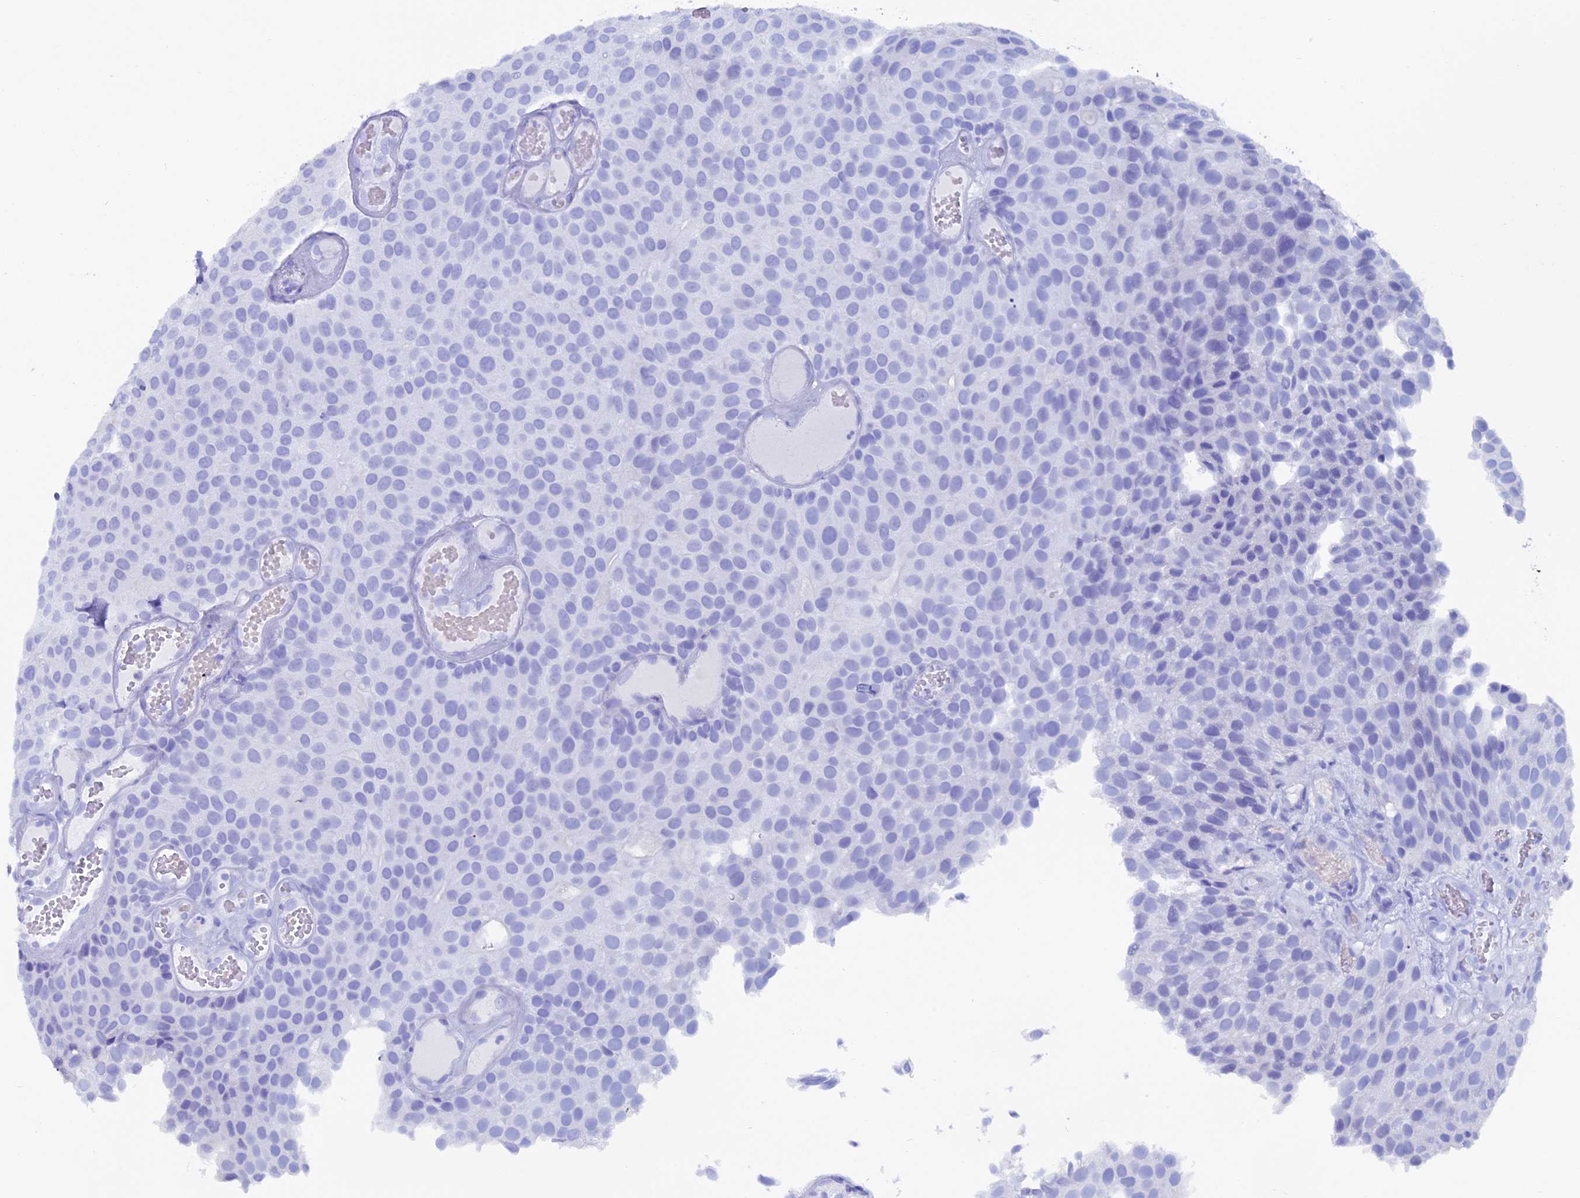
{"staining": {"intensity": "negative", "quantity": "none", "location": "none"}, "tissue": "urothelial cancer", "cell_type": "Tumor cells", "image_type": "cancer", "snomed": [{"axis": "morphology", "description": "Urothelial carcinoma, Low grade"}, {"axis": "topography", "description": "Urinary bladder"}], "caption": "Tumor cells are negative for protein expression in human urothelial cancer. (Stains: DAB immunohistochemistry (IHC) with hematoxylin counter stain, Microscopy: brightfield microscopy at high magnification).", "gene": "ANKRD29", "patient": {"sex": "male", "age": 89}}